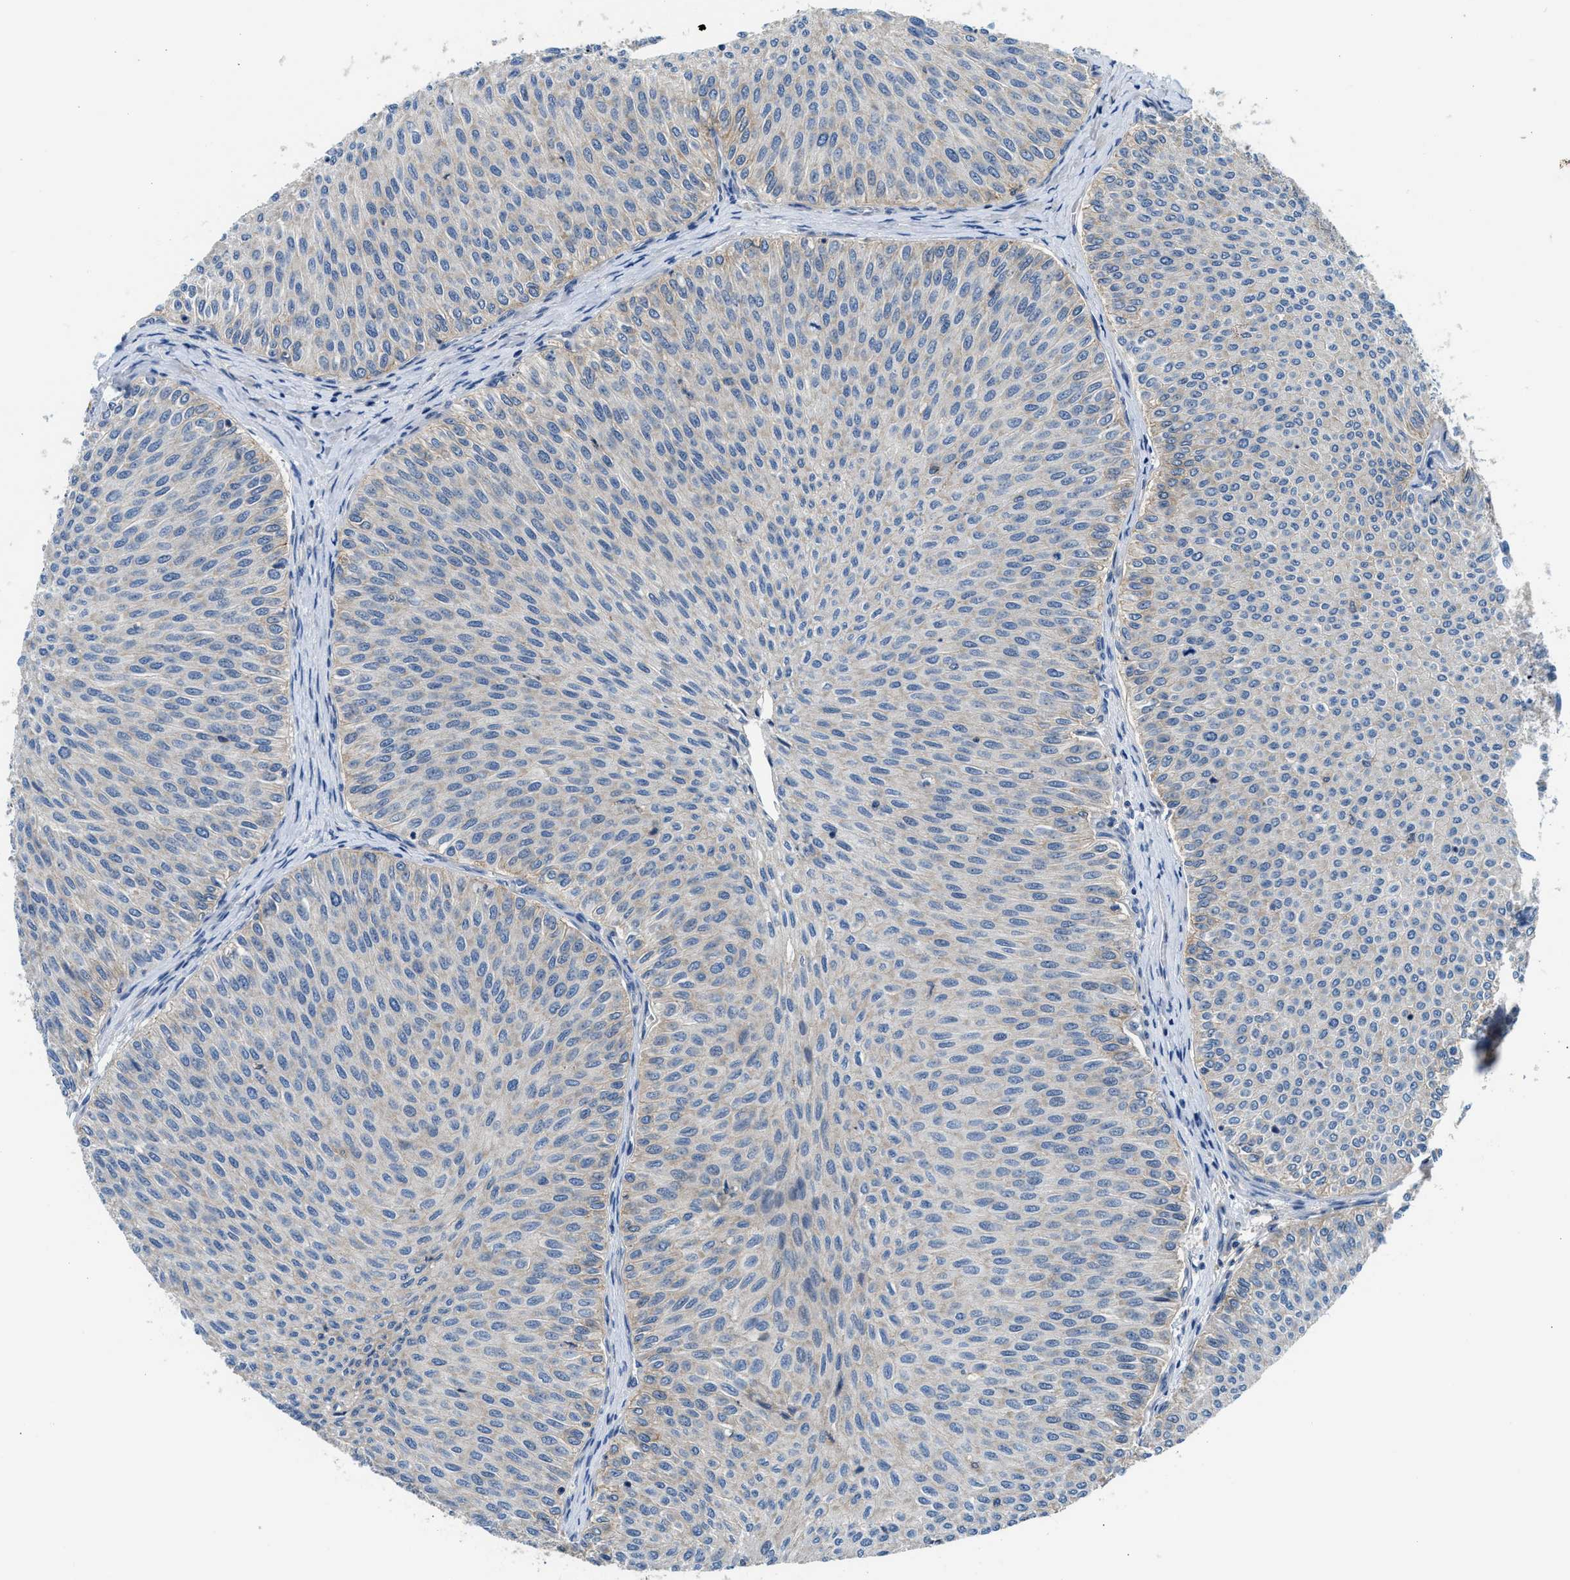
{"staining": {"intensity": "weak", "quantity": "<25%", "location": "cytoplasmic/membranous"}, "tissue": "urothelial cancer", "cell_type": "Tumor cells", "image_type": "cancer", "snomed": [{"axis": "morphology", "description": "Urothelial carcinoma, Low grade"}, {"axis": "topography", "description": "Urinary bladder"}], "caption": "This is a histopathology image of immunohistochemistry (IHC) staining of urothelial cancer, which shows no expression in tumor cells. The staining was performed using DAB (3,3'-diaminobenzidine) to visualize the protein expression in brown, while the nuclei were stained in blue with hematoxylin (Magnification: 20x).", "gene": "LPIN2", "patient": {"sex": "male", "age": 78}}